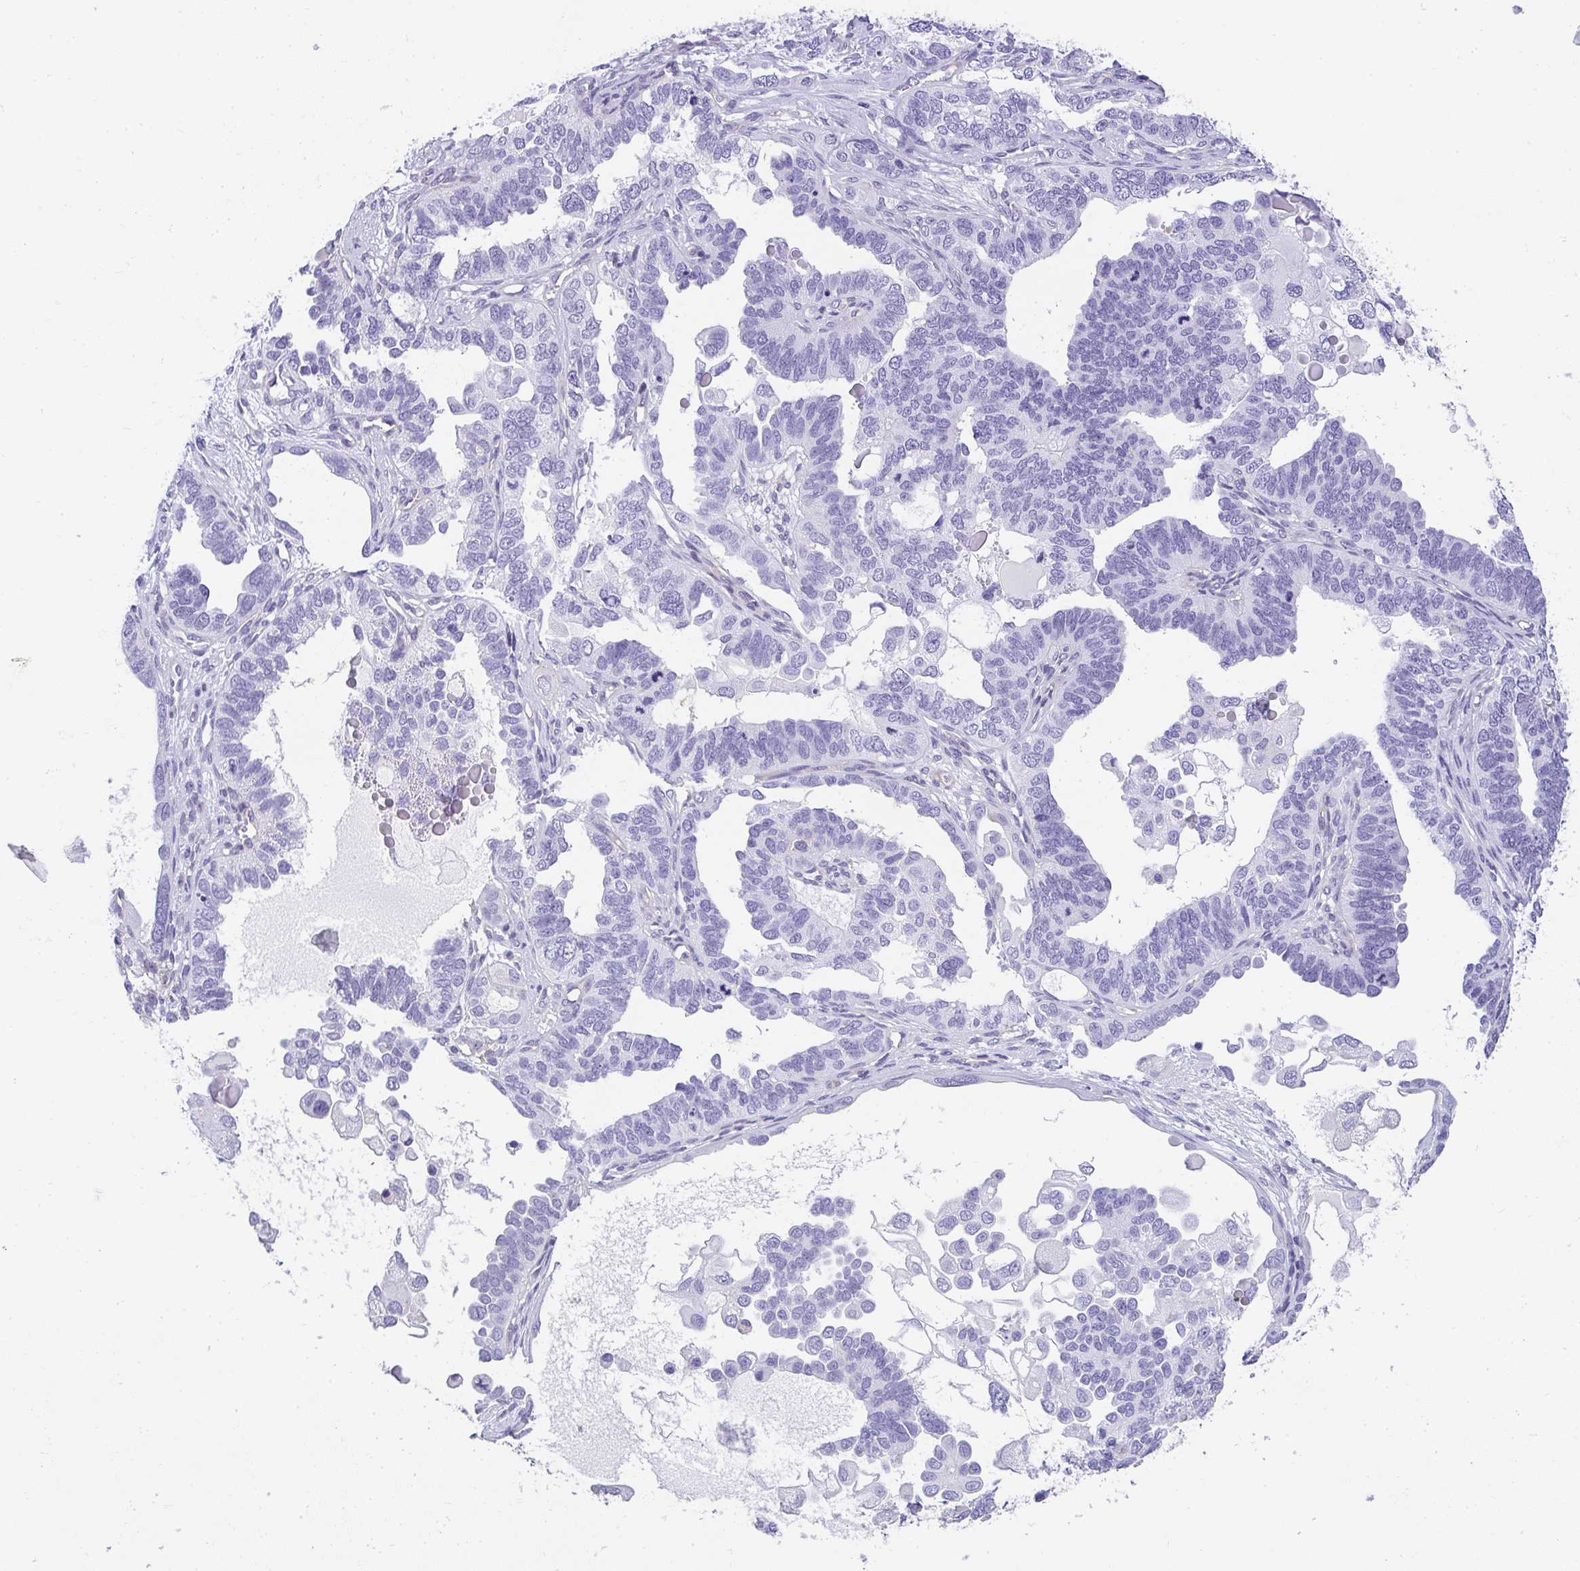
{"staining": {"intensity": "negative", "quantity": "none", "location": "none"}, "tissue": "ovarian cancer", "cell_type": "Tumor cells", "image_type": "cancer", "snomed": [{"axis": "morphology", "description": "Cystadenocarcinoma, serous, NOS"}, {"axis": "topography", "description": "Ovary"}], "caption": "Immunohistochemistry histopathology image of neoplastic tissue: ovarian serous cystadenocarcinoma stained with DAB (3,3'-diaminobenzidine) displays no significant protein expression in tumor cells.", "gene": "PLPPR3", "patient": {"sex": "female", "age": 51}}